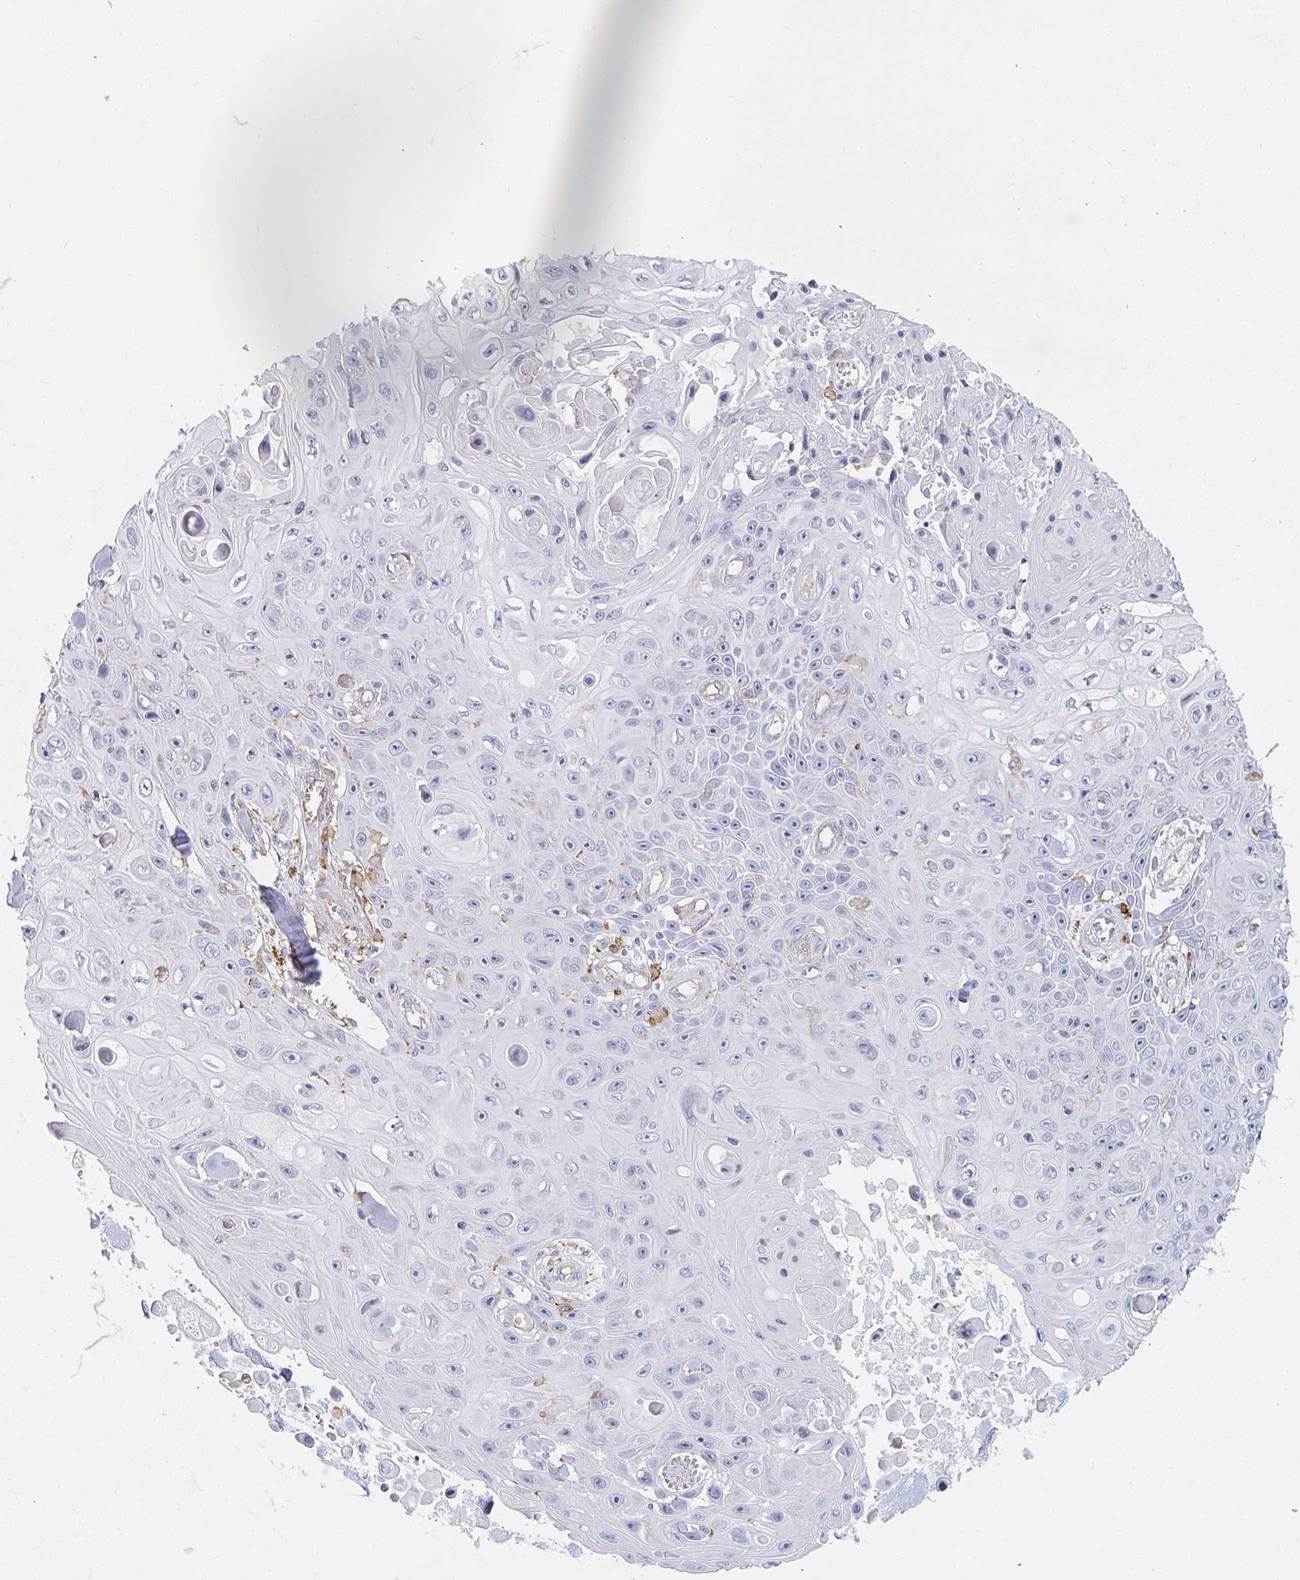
{"staining": {"intensity": "negative", "quantity": "none", "location": "none"}, "tissue": "skin cancer", "cell_type": "Tumor cells", "image_type": "cancer", "snomed": [{"axis": "morphology", "description": "Squamous cell carcinoma, NOS"}, {"axis": "topography", "description": "Skin"}], "caption": "IHC of human skin cancer (squamous cell carcinoma) shows no expression in tumor cells.", "gene": "DAB2", "patient": {"sex": "male", "age": 82}}